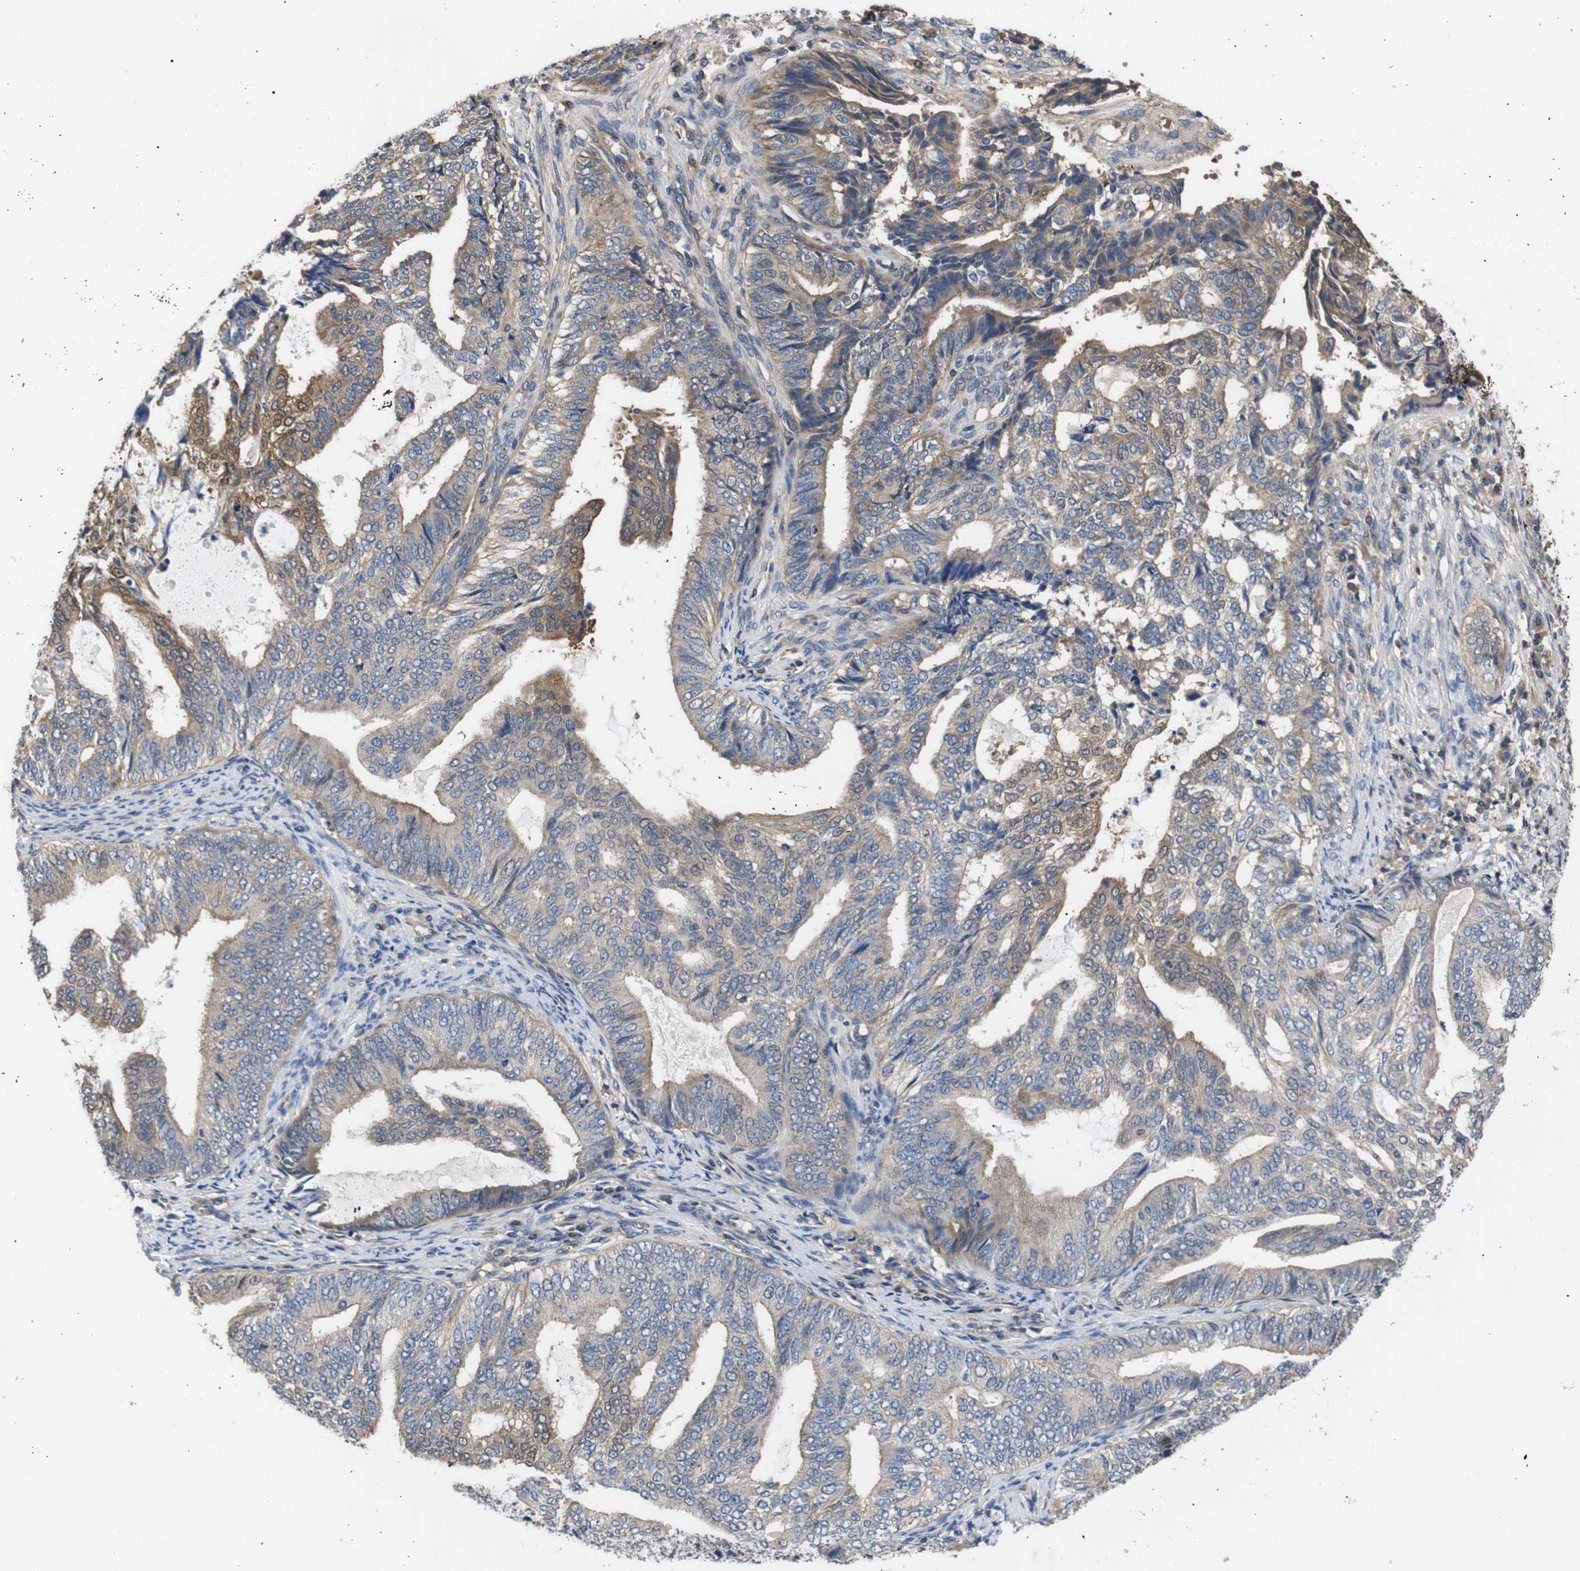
{"staining": {"intensity": "weak", "quantity": ">75%", "location": "cytoplasmic/membranous"}, "tissue": "endometrial cancer", "cell_type": "Tumor cells", "image_type": "cancer", "snomed": [{"axis": "morphology", "description": "Adenocarcinoma, NOS"}, {"axis": "topography", "description": "Endometrium"}], "caption": "Protein analysis of endometrial cancer (adenocarcinoma) tissue exhibits weak cytoplasmic/membranous expression in about >75% of tumor cells. The staining was performed using DAB, with brown indicating positive protein expression. Nuclei are stained blue with hematoxylin.", "gene": "DDR1", "patient": {"sex": "female", "age": 58}}